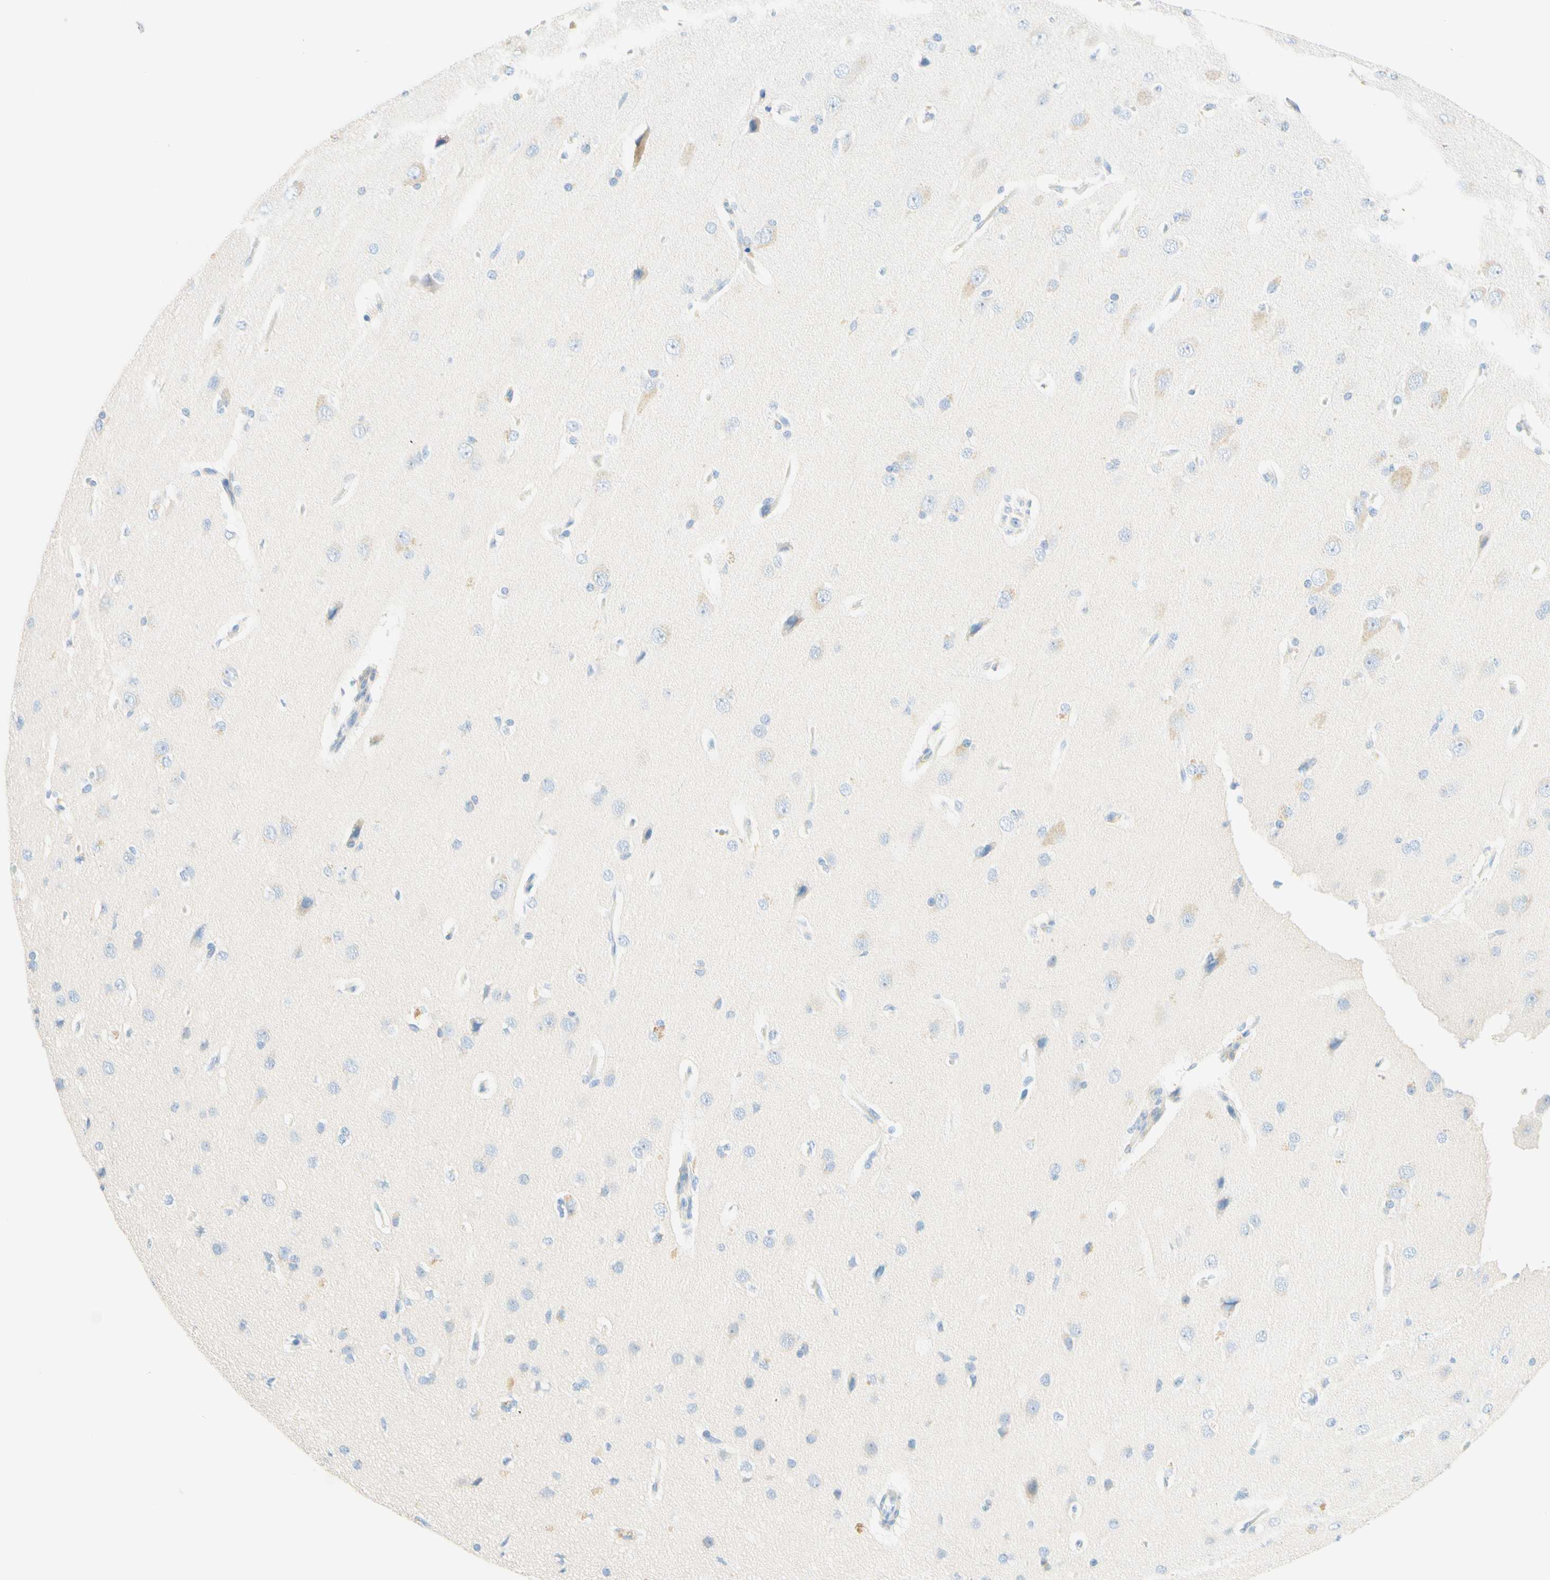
{"staining": {"intensity": "negative", "quantity": "none", "location": "none"}, "tissue": "cerebral cortex", "cell_type": "Endothelial cells", "image_type": "normal", "snomed": [{"axis": "morphology", "description": "Normal tissue, NOS"}, {"axis": "topography", "description": "Cerebral cortex"}], "caption": "This is an immunohistochemistry histopathology image of unremarkable human cerebral cortex. There is no expression in endothelial cells.", "gene": "LAT", "patient": {"sex": "male", "age": 62}}